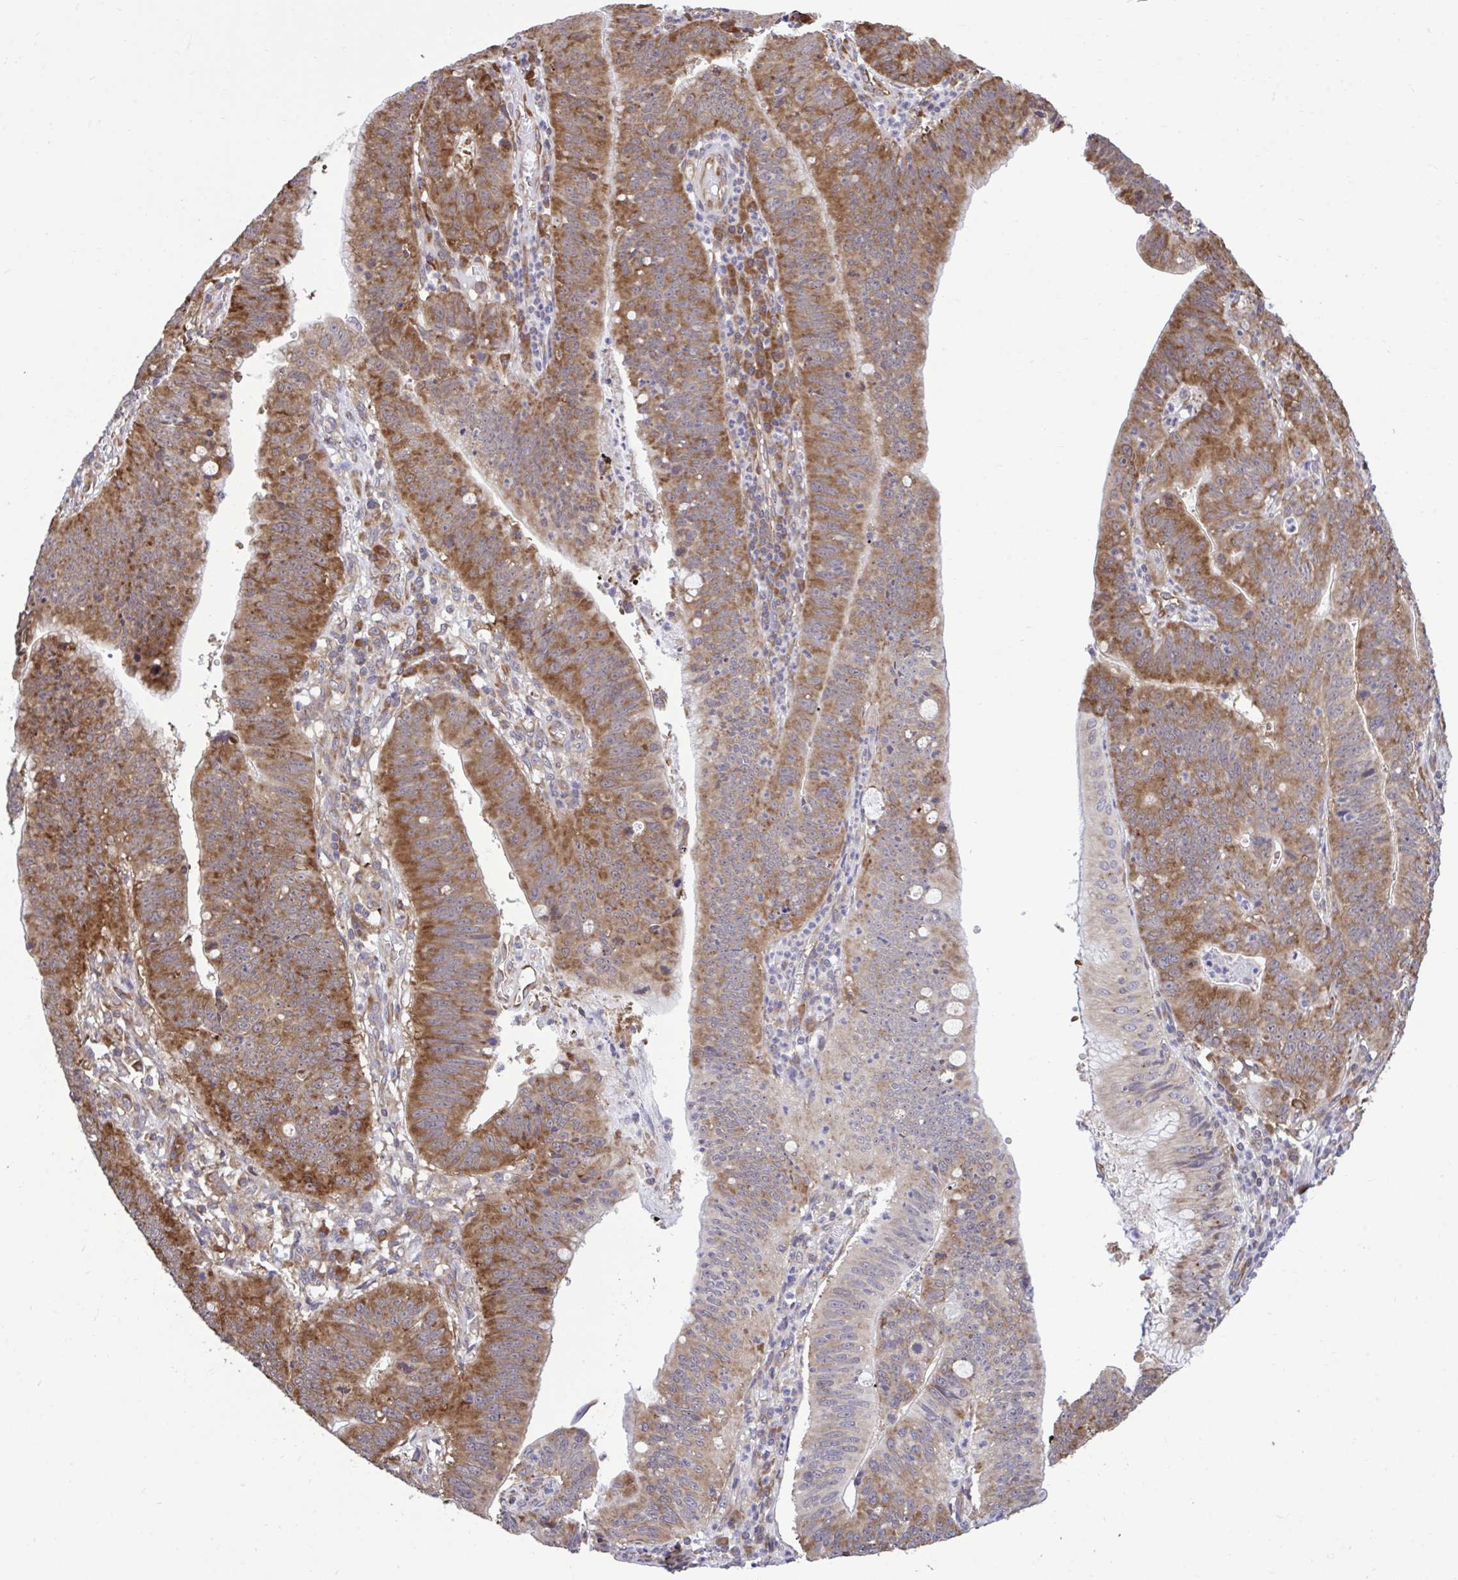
{"staining": {"intensity": "moderate", "quantity": ">75%", "location": "cytoplasmic/membranous"}, "tissue": "stomach cancer", "cell_type": "Tumor cells", "image_type": "cancer", "snomed": [{"axis": "morphology", "description": "Adenocarcinoma, NOS"}, {"axis": "topography", "description": "Stomach"}], "caption": "This is an image of IHC staining of stomach cancer (adenocarcinoma), which shows moderate positivity in the cytoplasmic/membranous of tumor cells.", "gene": "RPS15", "patient": {"sex": "male", "age": 59}}